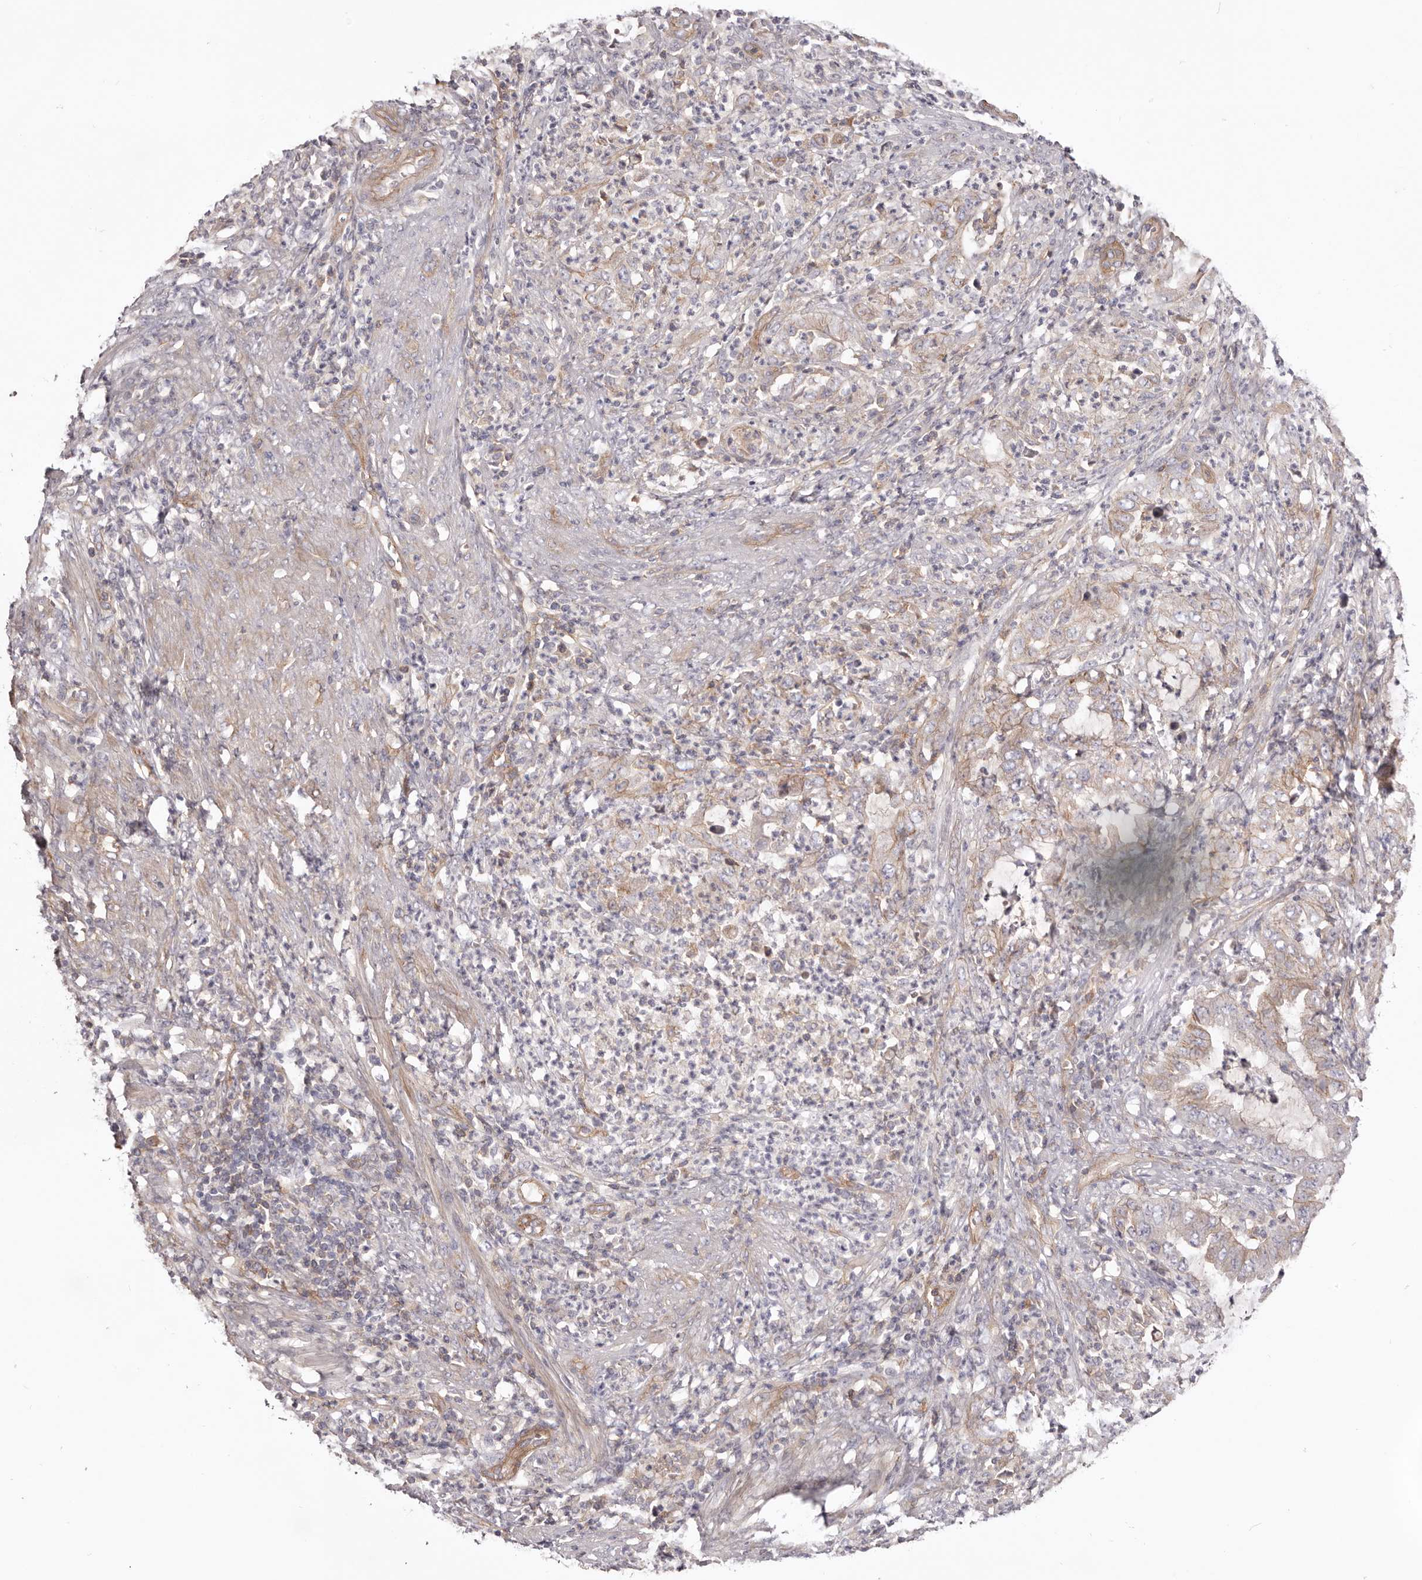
{"staining": {"intensity": "negative", "quantity": "none", "location": "none"}, "tissue": "endometrial cancer", "cell_type": "Tumor cells", "image_type": "cancer", "snomed": [{"axis": "morphology", "description": "Adenocarcinoma, NOS"}, {"axis": "topography", "description": "Endometrium"}], "caption": "A histopathology image of endometrial adenocarcinoma stained for a protein reveals no brown staining in tumor cells.", "gene": "DMRT2", "patient": {"sex": "female", "age": 51}}